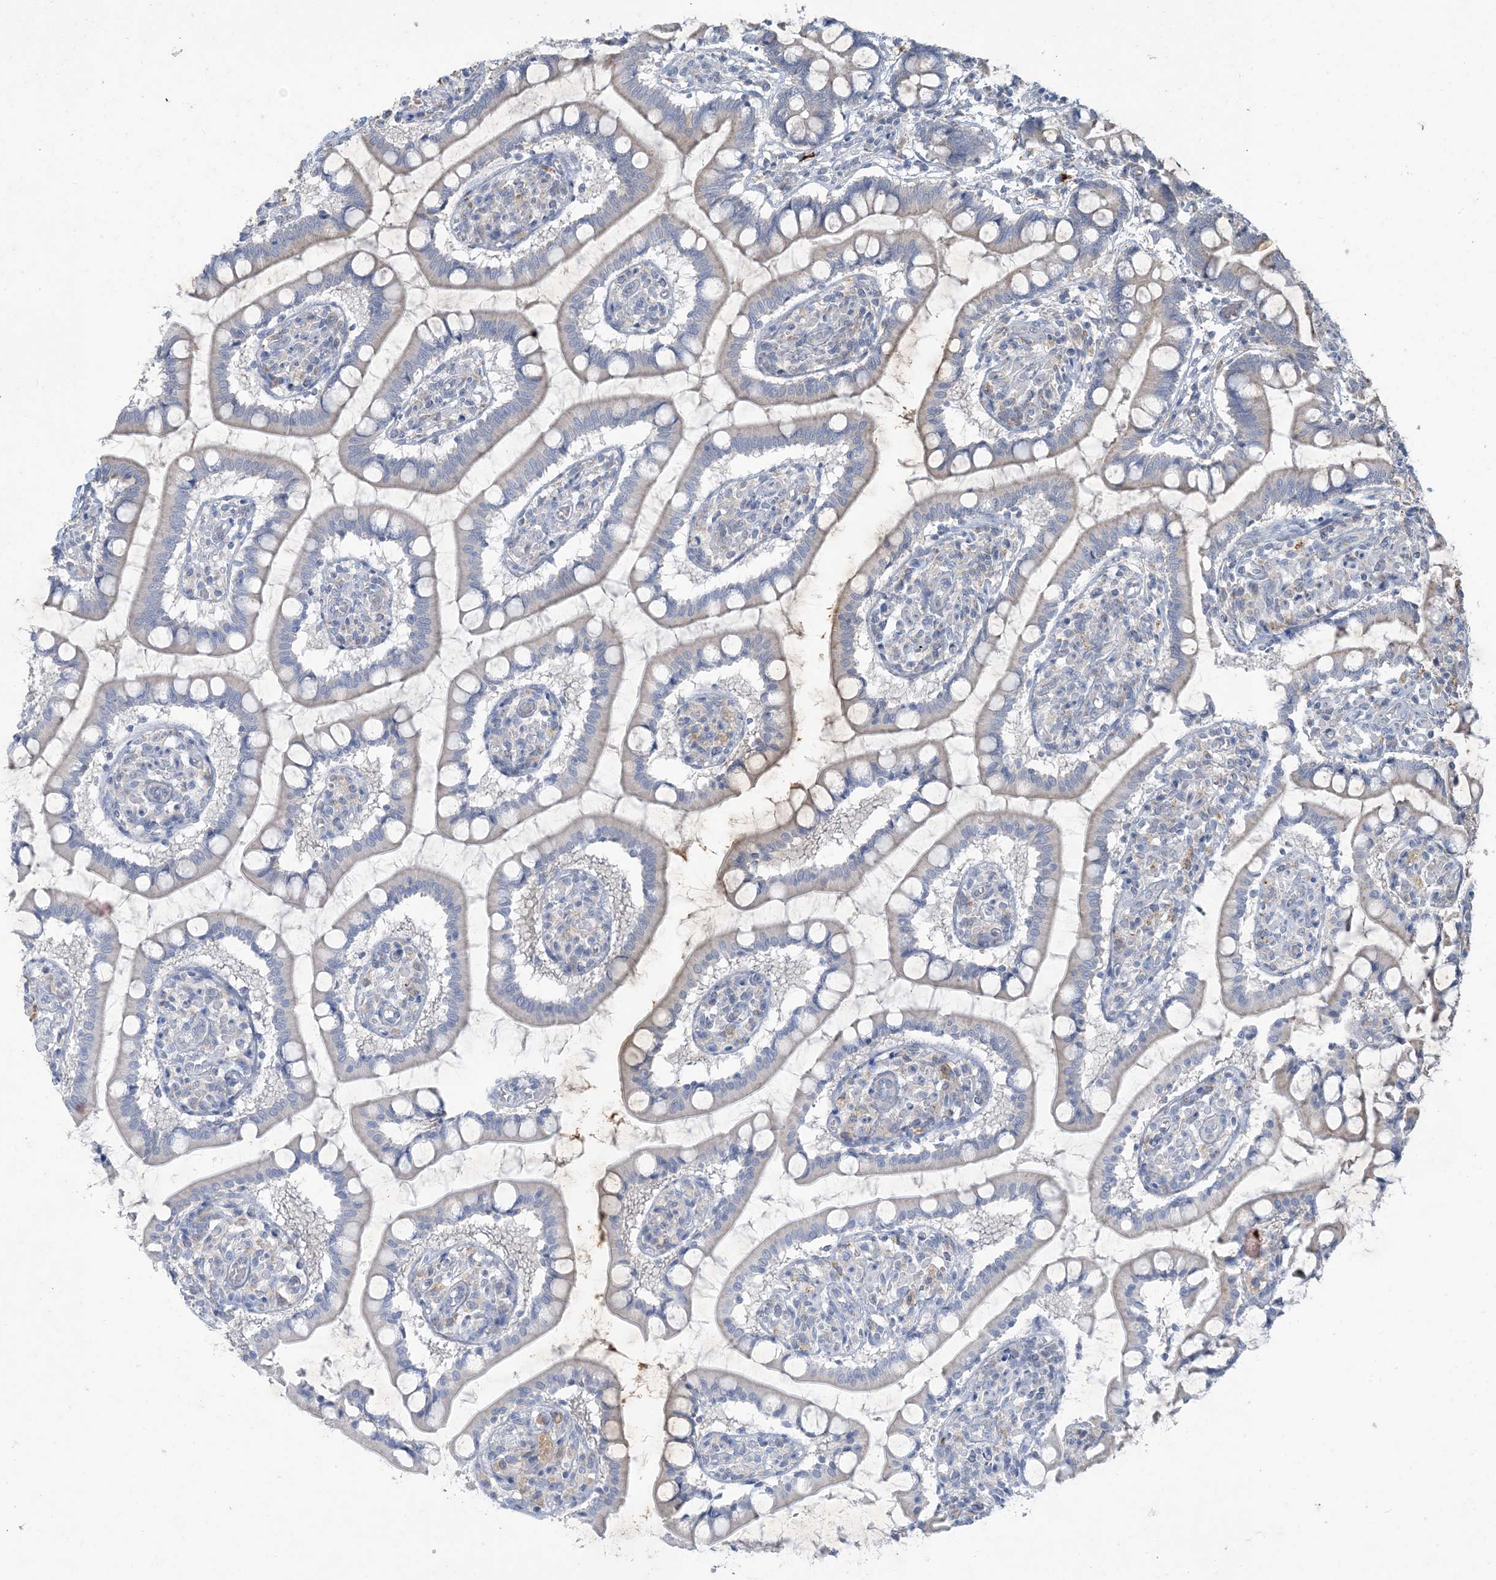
{"staining": {"intensity": "moderate", "quantity": "25%-75%", "location": "cytoplasmic/membranous"}, "tissue": "small intestine", "cell_type": "Glandular cells", "image_type": "normal", "snomed": [{"axis": "morphology", "description": "Normal tissue, NOS"}, {"axis": "topography", "description": "Small intestine"}], "caption": "A high-resolution histopathology image shows IHC staining of normal small intestine, which exhibits moderate cytoplasmic/membranous positivity in approximately 25%-75% of glandular cells. The staining was performed using DAB to visualize the protein expression in brown, while the nuclei were stained in blue with hematoxylin (Magnification: 20x).", "gene": "MRPS18A", "patient": {"sex": "male", "age": 52}}